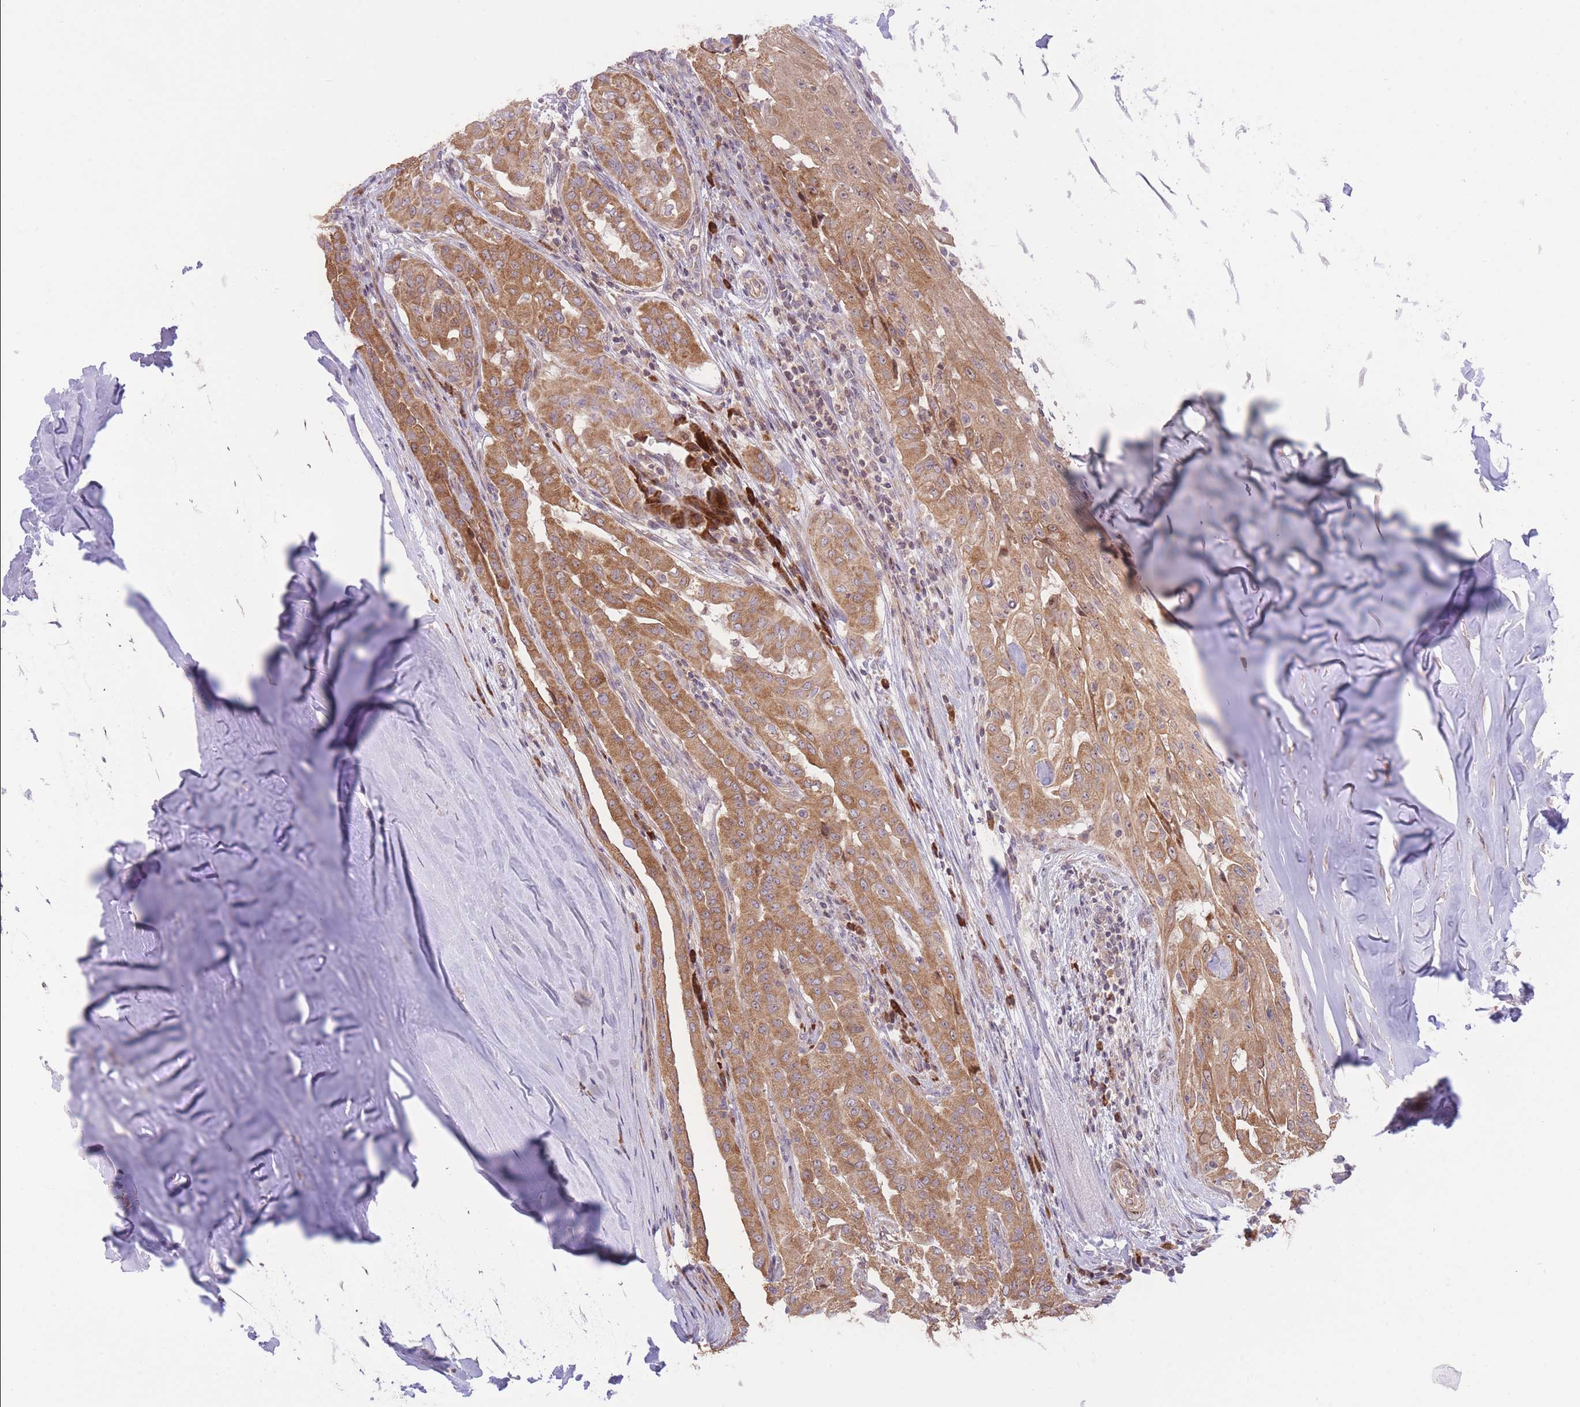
{"staining": {"intensity": "moderate", "quantity": ">75%", "location": "cytoplasmic/membranous"}, "tissue": "thyroid cancer", "cell_type": "Tumor cells", "image_type": "cancer", "snomed": [{"axis": "morphology", "description": "Papillary adenocarcinoma, NOS"}, {"axis": "topography", "description": "Thyroid gland"}], "caption": "Immunohistochemical staining of thyroid cancer reveals medium levels of moderate cytoplasmic/membranous protein positivity in approximately >75% of tumor cells. (DAB (3,3'-diaminobenzidine) IHC, brown staining for protein, blue staining for nuclei).", "gene": "BOLA2B", "patient": {"sex": "female", "age": 59}}